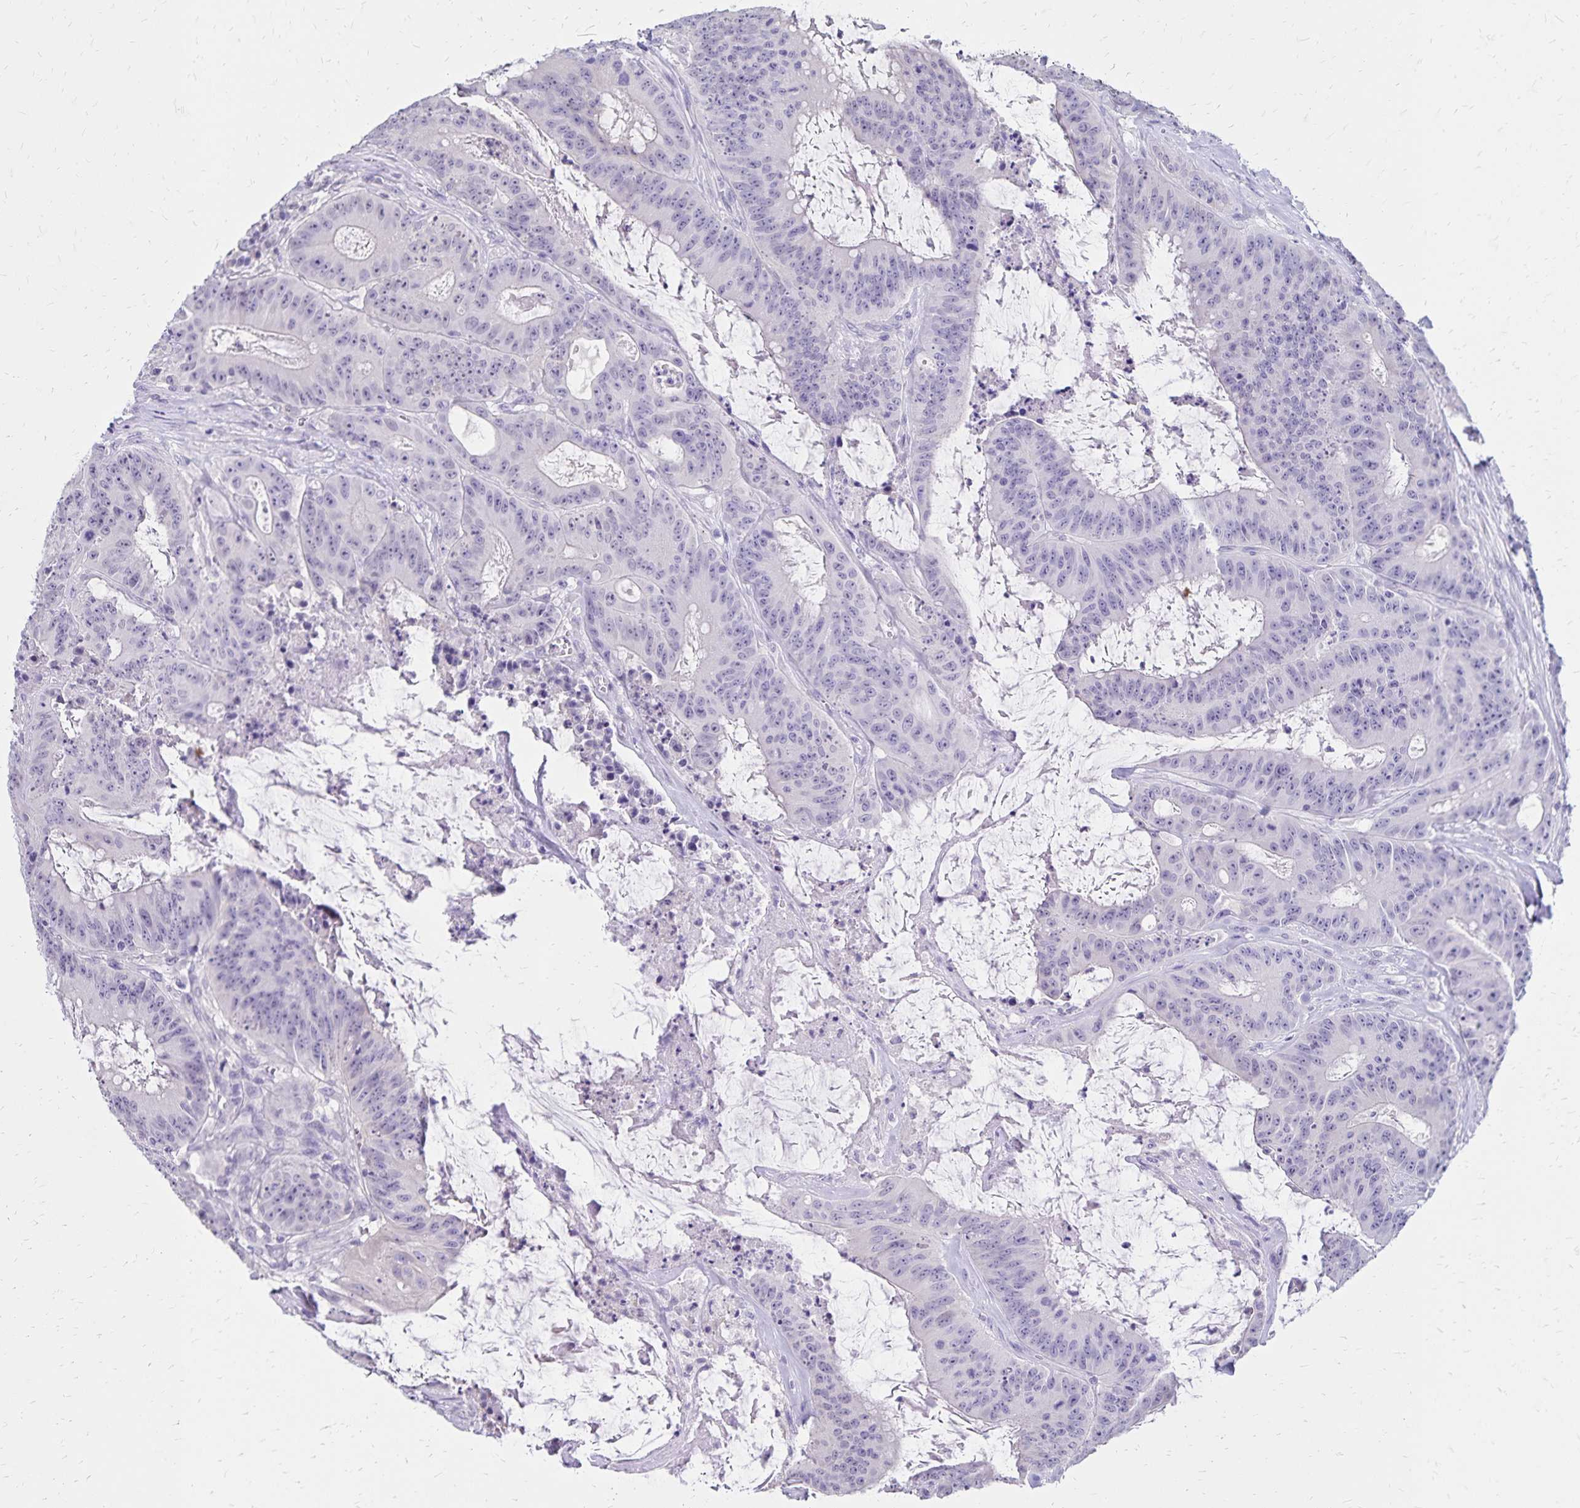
{"staining": {"intensity": "negative", "quantity": "none", "location": "none"}, "tissue": "colorectal cancer", "cell_type": "Tumor cells", "image_type": "cancer", "snomed": [{"axis": "morphology", "description": "Adenocarcinoma, NOS"}, {"axis": "topography", "description": "Colon"}], "caption": "The IHC photomicrograph has no significant positivity in tumor cells of colorectal cancer tissue.", "gene": "SH3GL3", "patient": {"sex": "male", "age": 33}}